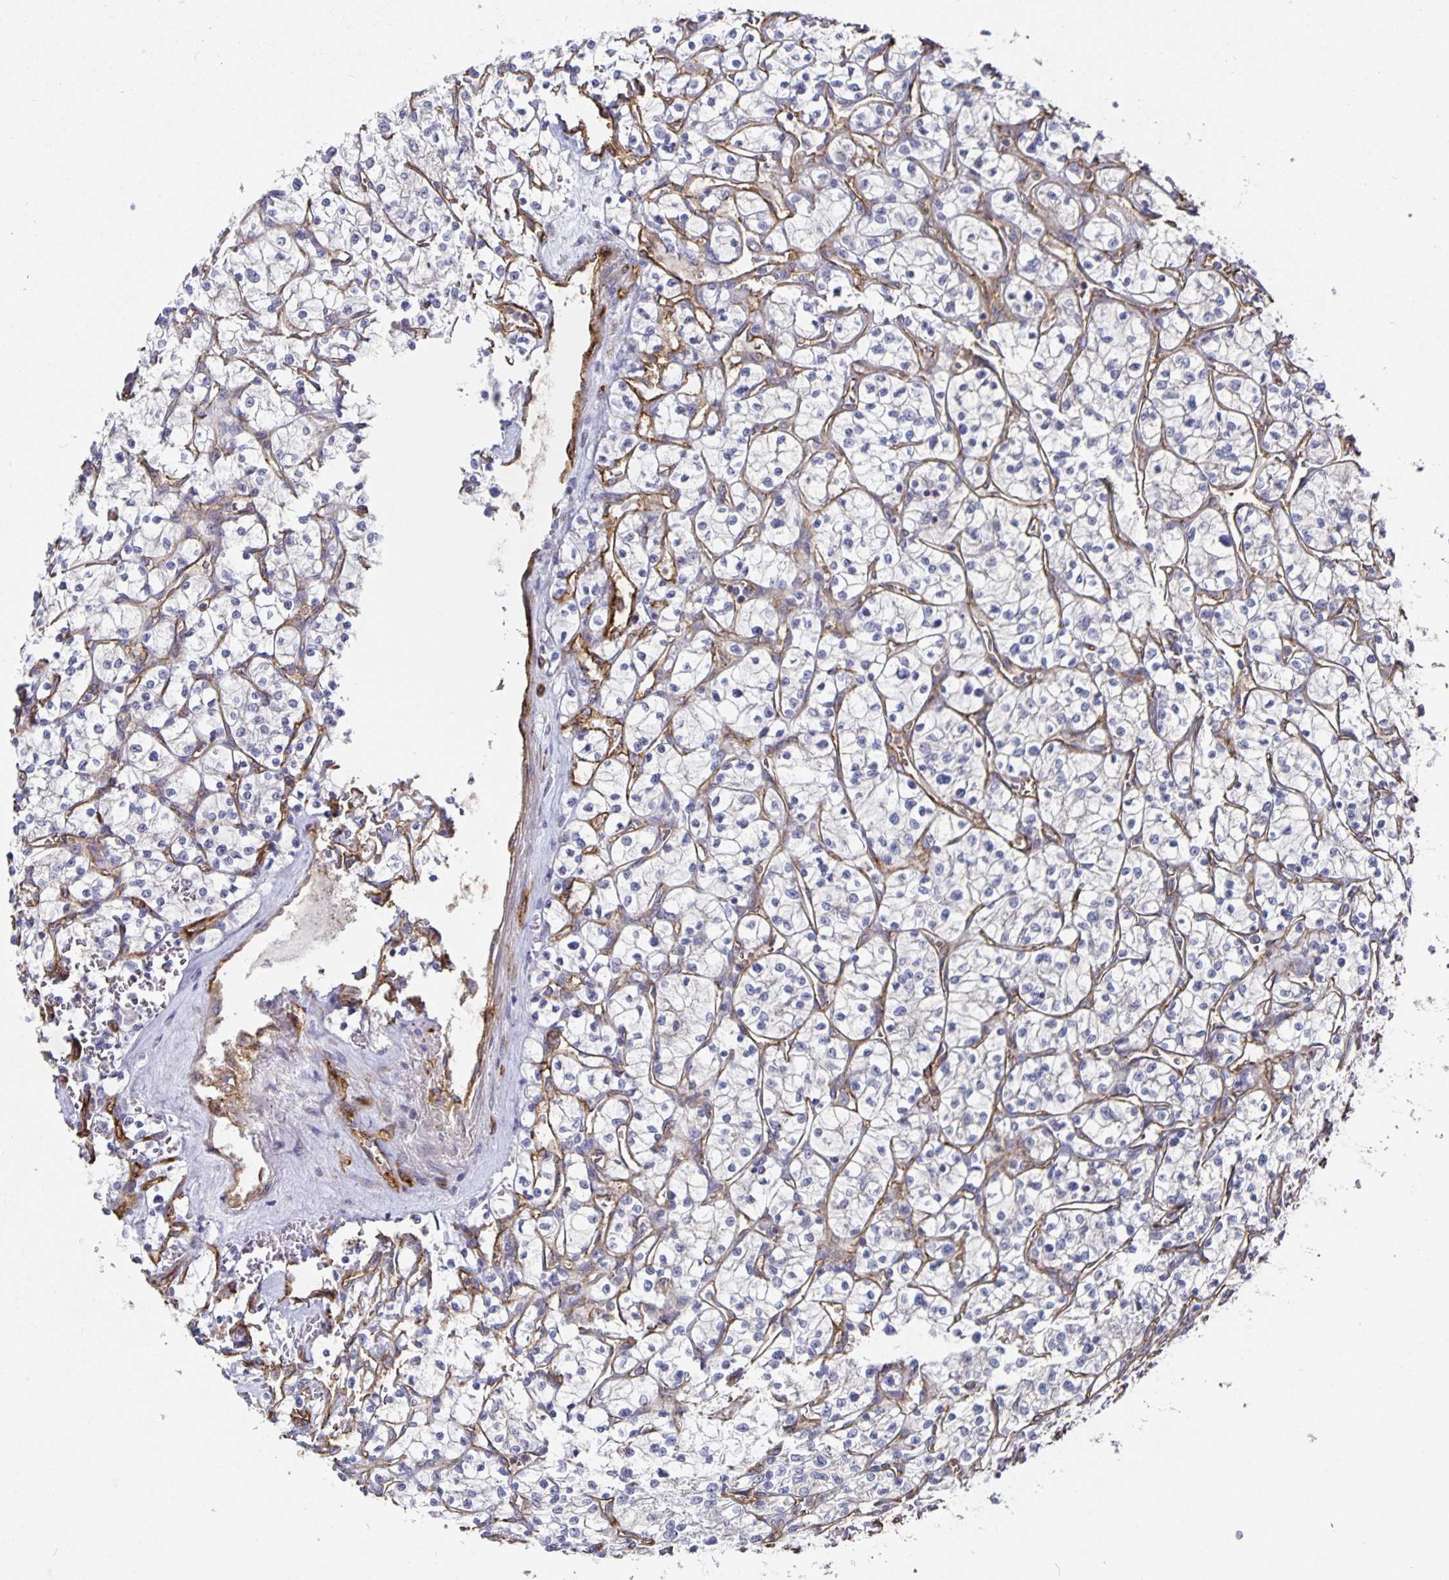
{"staining": {"intensity": "negative", "quantity": "none", "location": "none"}, "tissue": "renal cancer", "cell_type": "Tumor cells", "image_type": "cancer", "snomed": [{"axis": "morphology", "description": "Adenocarcinoma, NOS"}, {"axis": "topography", "description": "Kidney"}], "caption": "IHC image of human adenocarcinoma (renal) stained for a protein (brown), which exhibits no positivity in tumor cells.", "gene": "PODXL", "patient": {"sex": "female", "age": 64}}